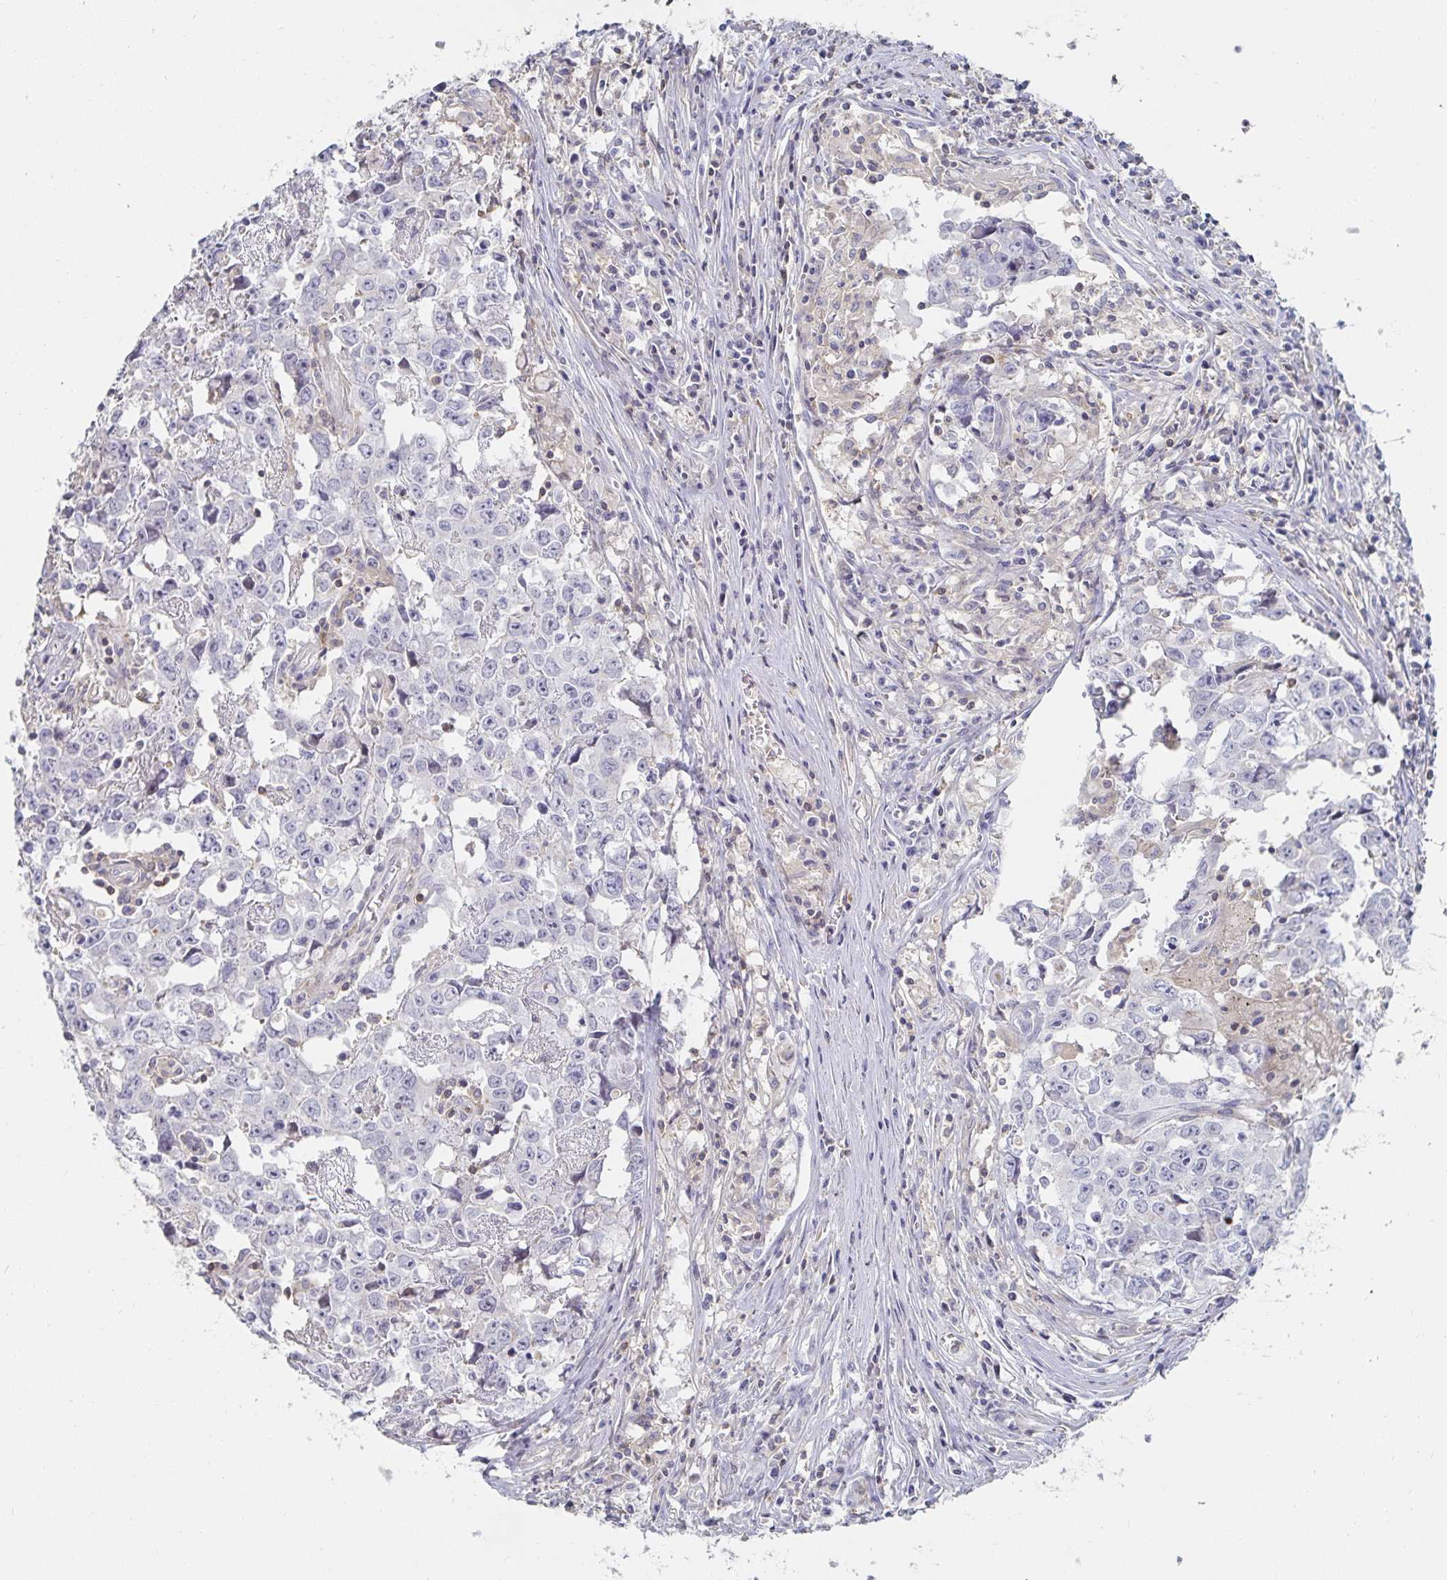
{"staining": {"intensity": "negative", "quantity": "none", "location": "none"}, "tissue": "testis cancer", "cell_type": "Tumor cells", "image_type": "cancer", "snomed": [{"axis": "morphology", "description": "Carcinoma, Embryonal, NOS"}, {"axis": "topography", "description": "Testis"}], "caption": "DAB immunohistochemical staining of testis cancer shows no significant positivity in tumor cells.", "gene": "PIK3CD", "patient": {"sex": "male", "age": 22}}